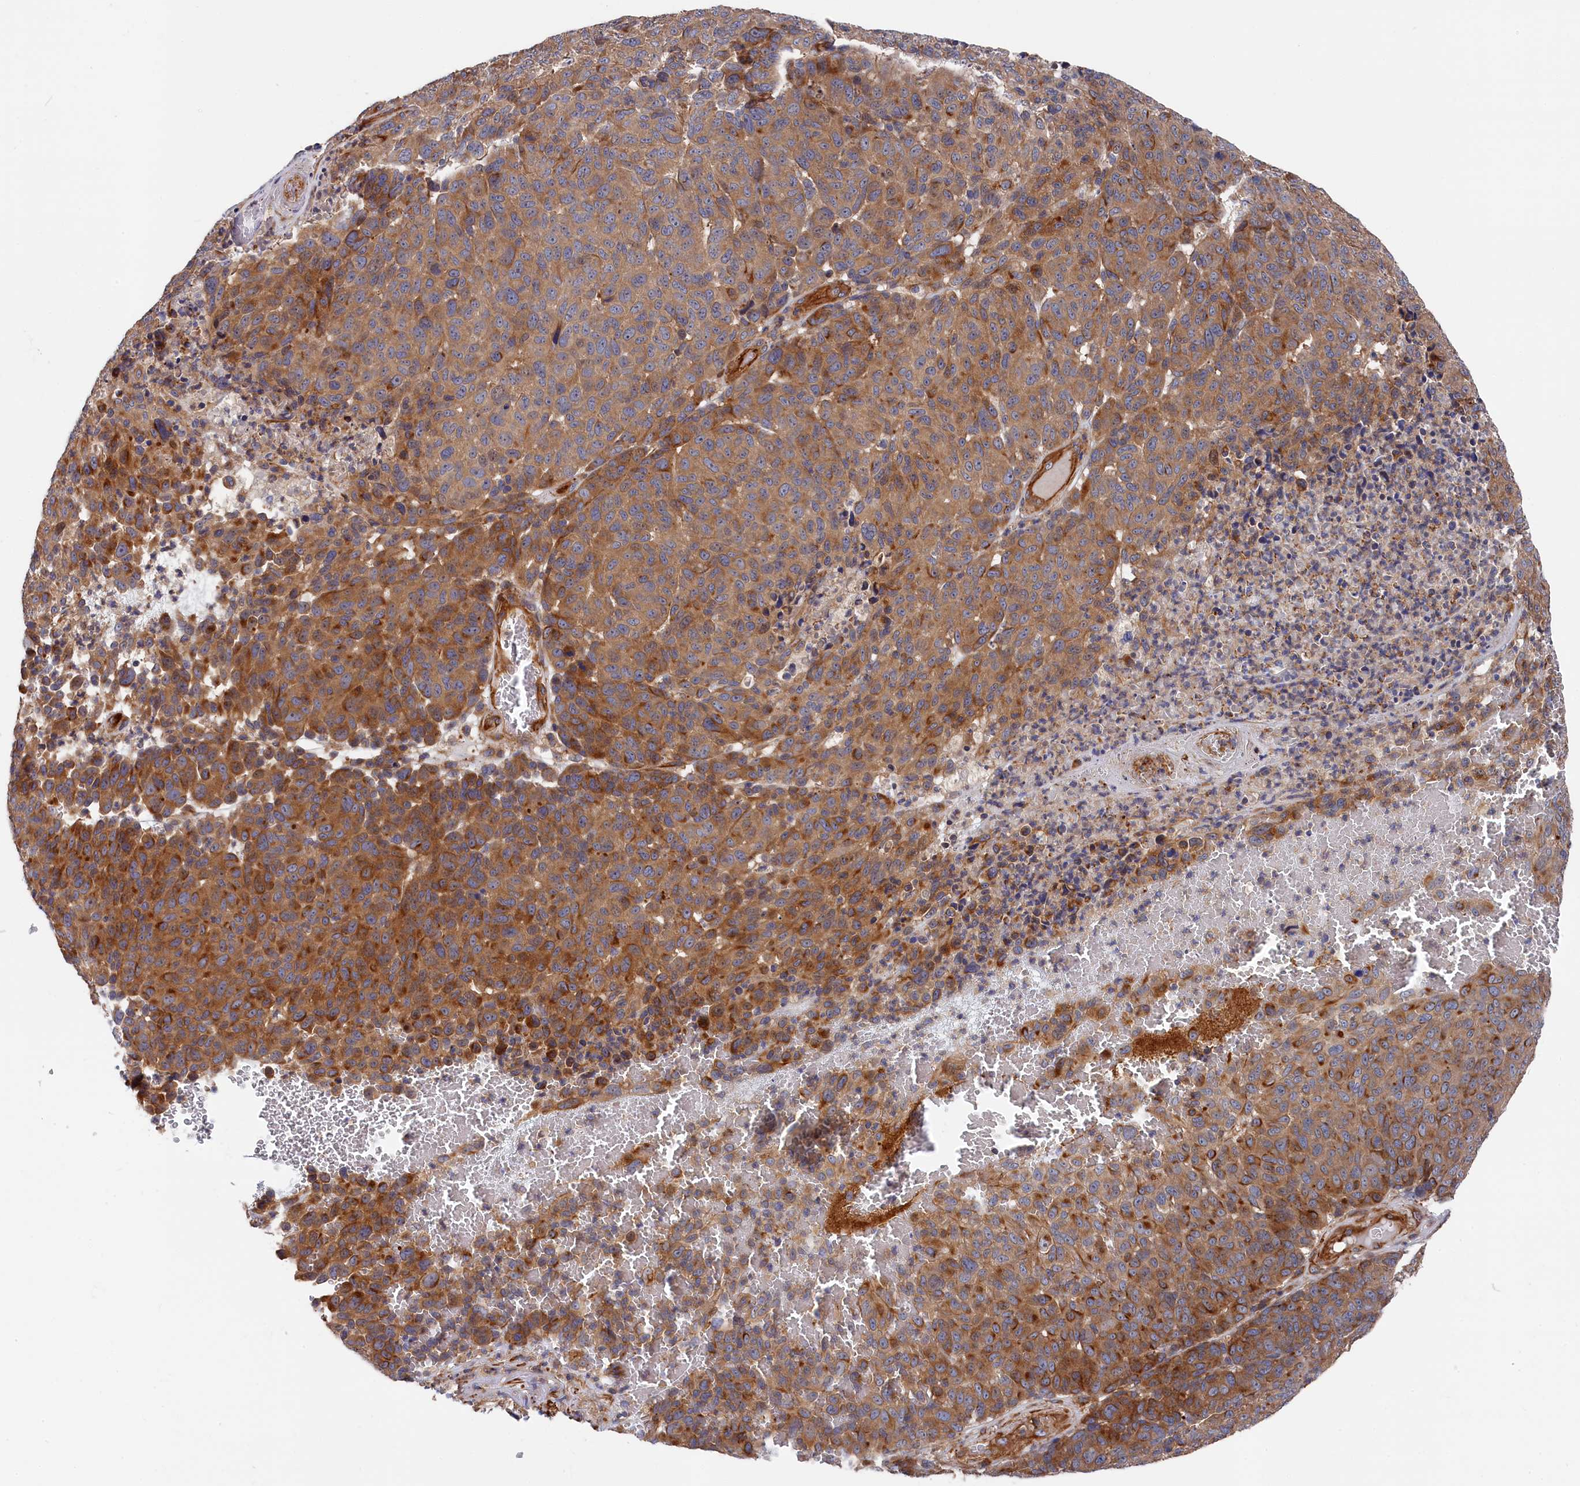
{"staining": {"intensity": "moderate", "quantity": ">75%", "location": "cytoplasmic/membranous"}, "tissue": "melanoma", "cell_type": "Tumor cells", "image_type": "cancer", "snomed": [{"axis": "morphology", "description": "Malignant melanoma, NOS"}, {"axis": "topography", "description": "Skin"}], "caption": "Melanoma stained with a brown dye displays moderate cytoplasmic/membranous positive positivity in approximately >75% of tumor cells.", "gene": "LDHD", "patient": {"sex": "male", "age": 49}}